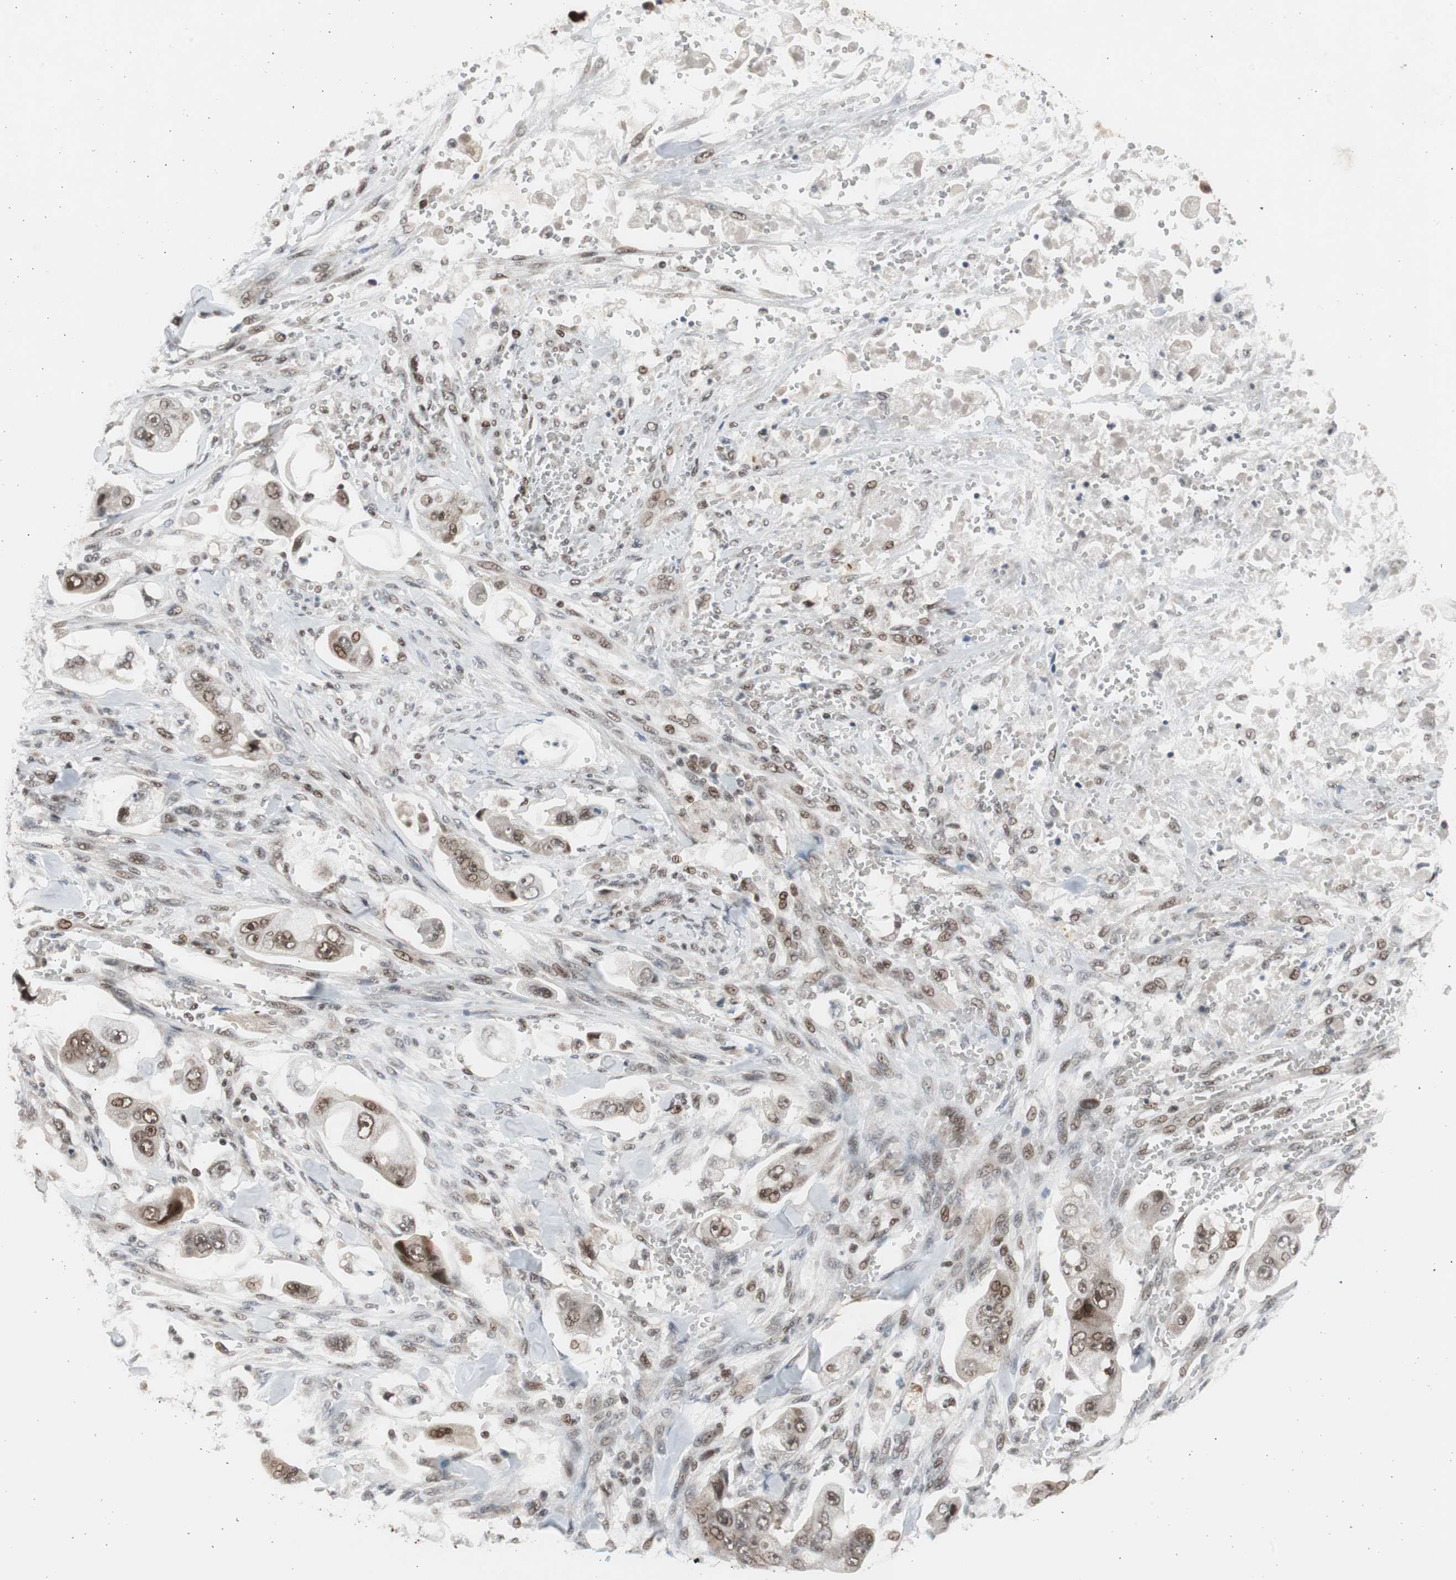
{"staining": {"intensity": "moderate", "quantity": ">75%", "location": "nuclear"}, "tissue": "stomach cancer", "cell_type": "Tumor cells", "image_type": "cancer", "snomed": [{"axis": "morphology", "description": "Adenocarcinoma, NOS"}, {"axis": "topography", "description": "Stomach"}], "caption": "Immunohistochemical staining of stomach cancer reveals medium levels of moderate nuclear positivity in approximately >75% of tumor cells. Nuclei are stained in blue.", "gene": "RPA1", "patient": {"sex": "male", "age": 62}}